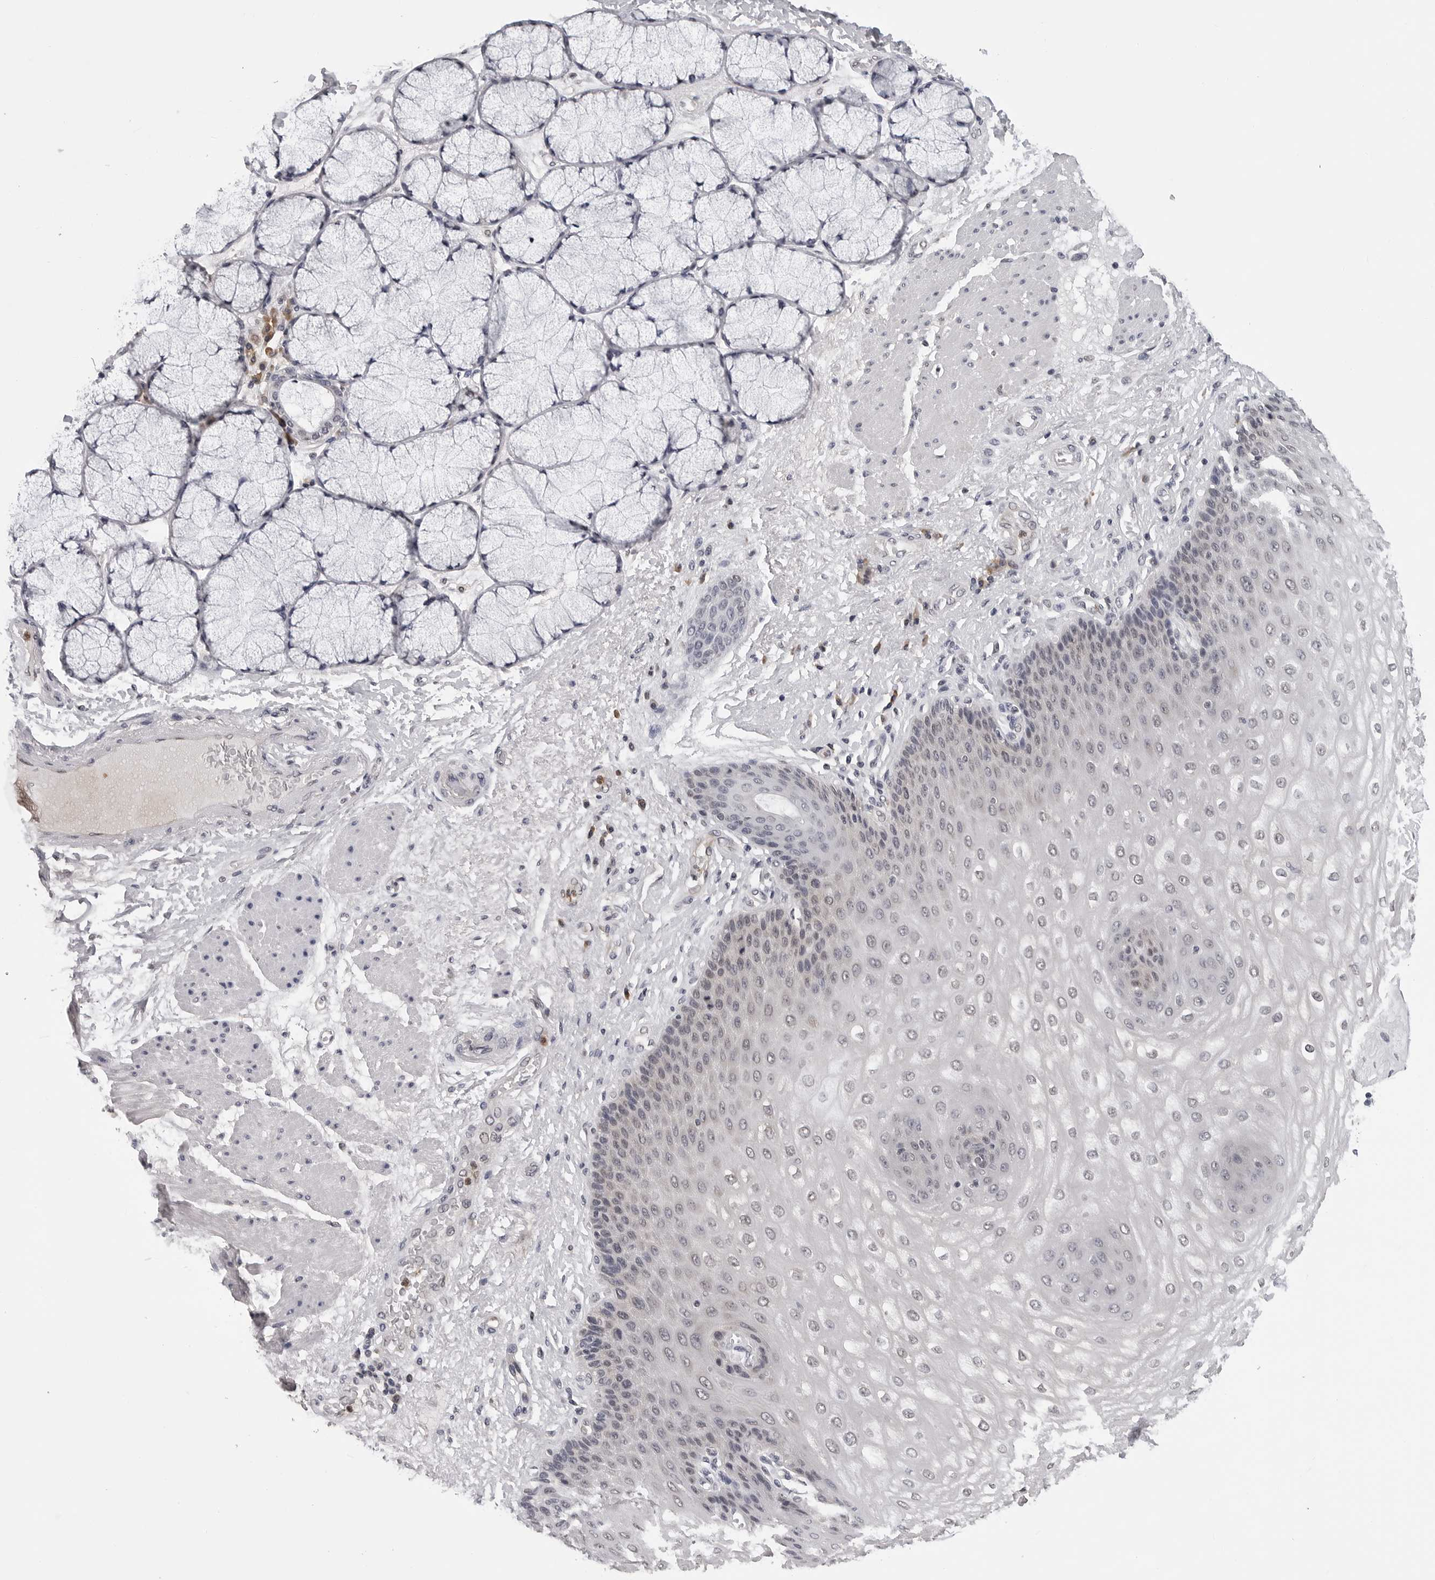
{"staining": {"intensity": "moderate", "quantity": "<25%", "location": "cytoplasmic/membranous,nuclear"}, "tissue": "esophagus", "cell_type": "Squamous epithelial cells", "image_type": "normal", "snomed": [{"axis": "morphology", "description": "Normal tissue, NOS"}, {"axis": "topography", "description": "Esophagus"}], "caption": "Esophagus stained for a protein demonstrates moderate cytoplasmic/membranous,nuclear positivity in squamous epithelial cells. Using DAB (brown) and hematoxylin (blue) stains, captured at high magnification using brightfield microscopy.", "gene": "TRMT13", "patient": {"sex": "male", "age": 54}}